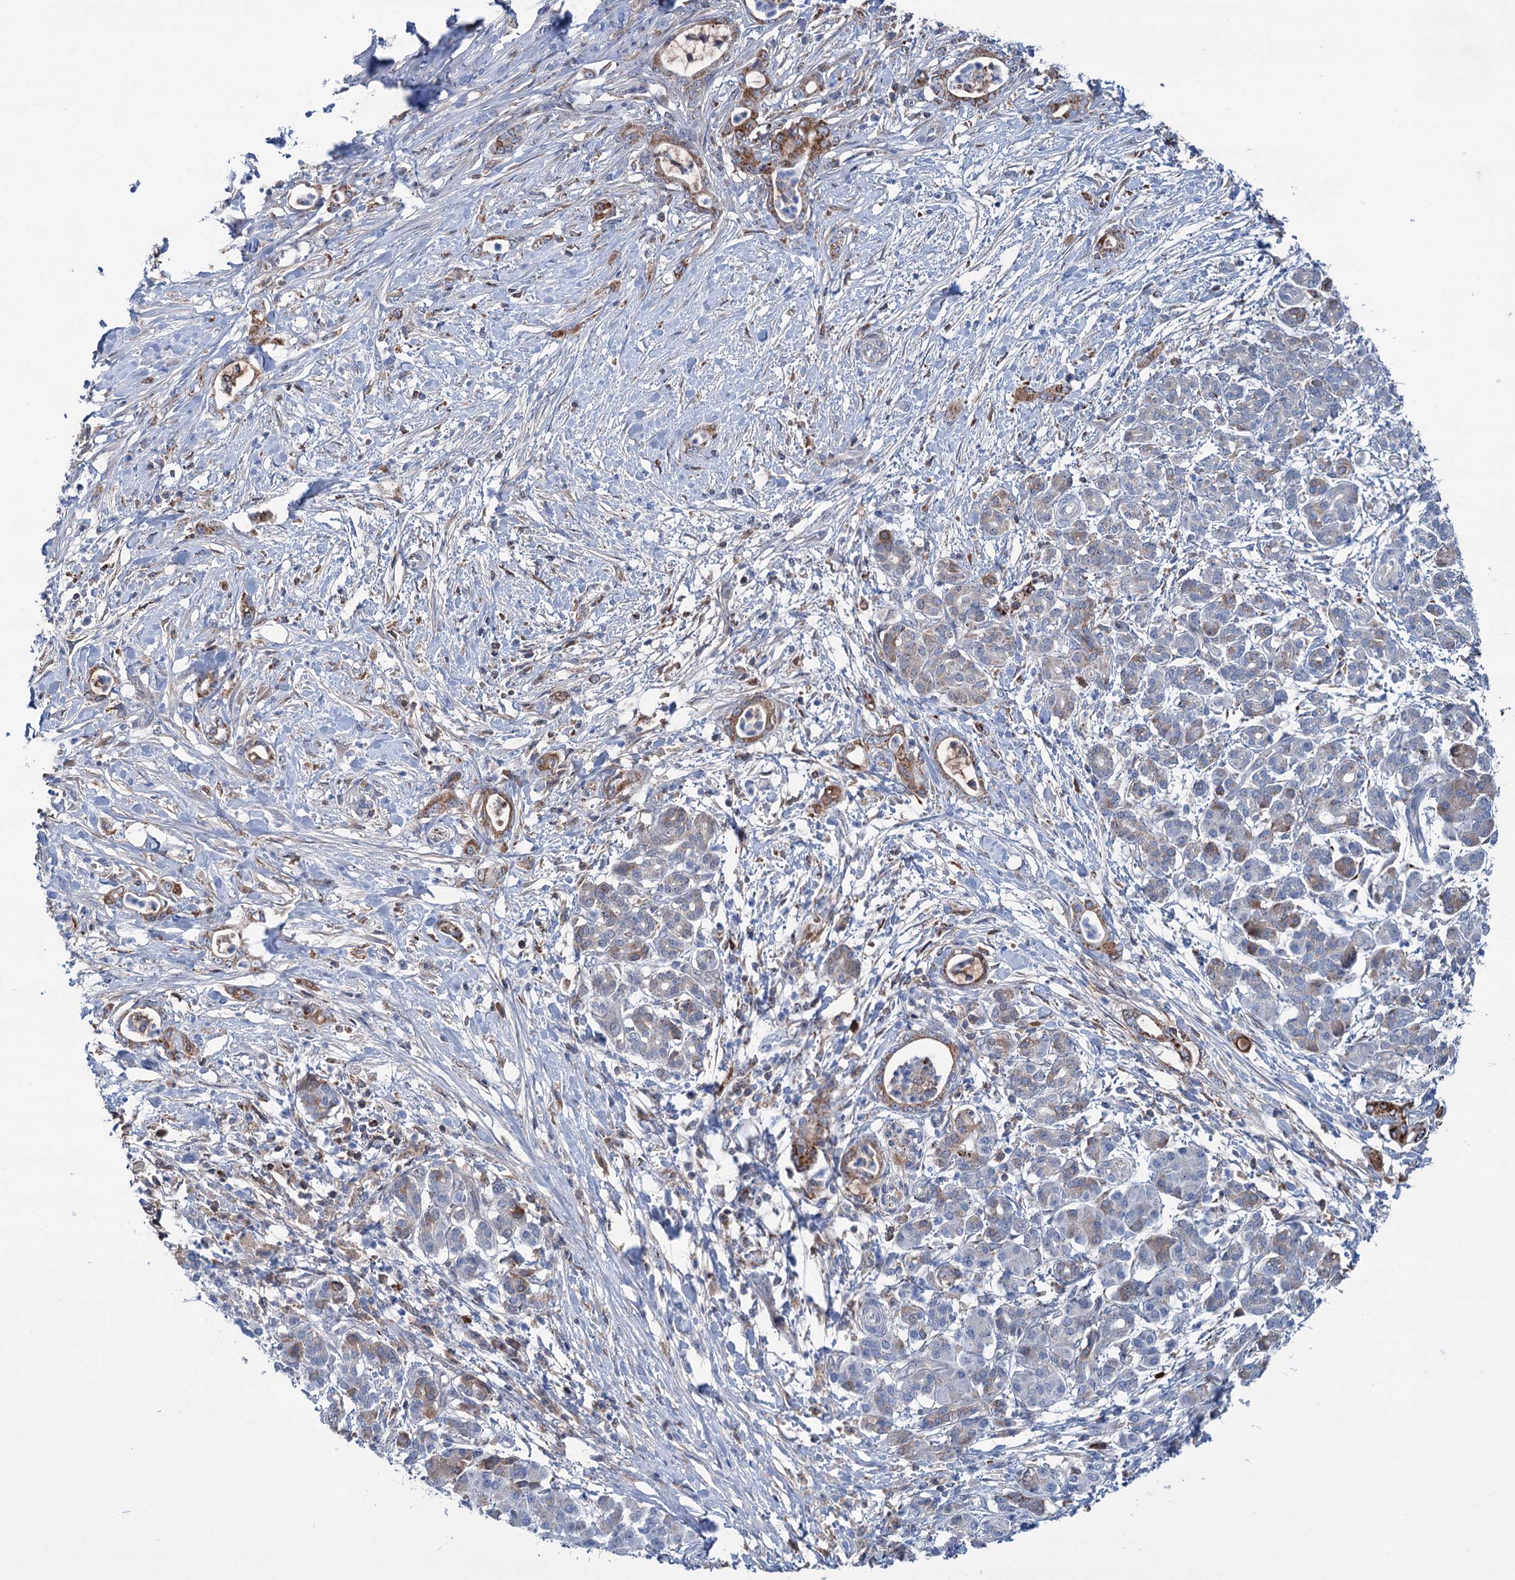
{"staining": {"intensity": "moderate", "quantity": "25%-75%", "location": "cytoplasmic/membranous"}, "tissue": "pancreatic cancer", "cell_type": "Tumor cells", "image_type": "cancer", "snomed": [{"axis": "morphology", "description": "Adenocarcinoma, NOS"}, {"axis": "topography", "description": "Pancreas"}], "caption": "Pancreatic adenocarcinoma tissue demonstrates moderate cytoplasmic/membranous expression in about 25%-75% of tumor cells, visualized by immunohistochemistry.", "gene": "LPIN1", "patient": {"sex": "female", "age": 55}}